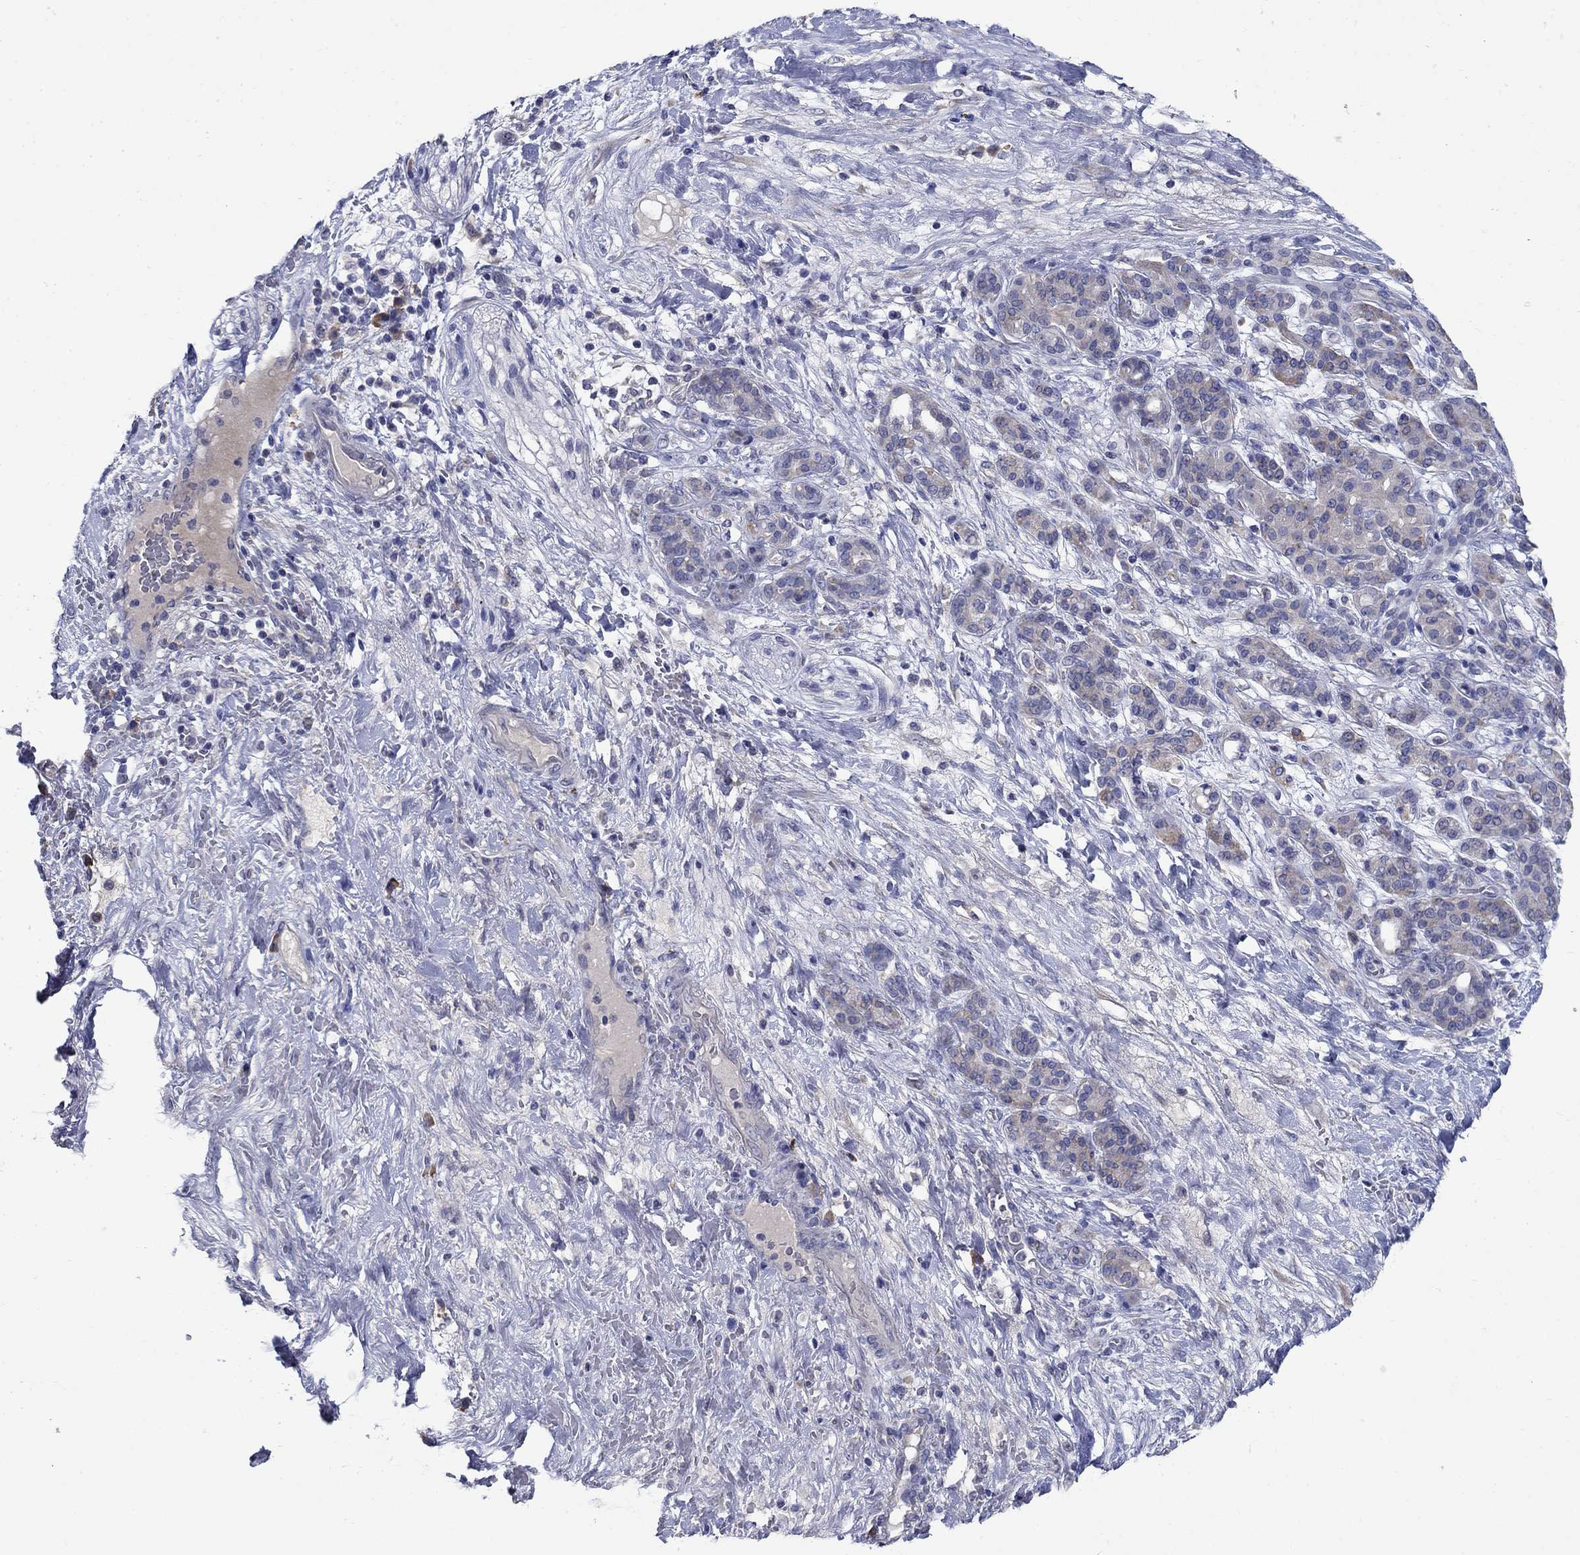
{"staining": {"intensity": "weak", "quantity": "<25%", "location": "cytoplasmic/membranous"}, "tissue": "pancreatic cancer", "cell_type": "Tumor cells", "image_type": "cancer", "snomed": [{"axis": "morphology", "description": "Adenocarcinoma, NOS"}, {"axis": "topography", "description": "Pancreas"}], "caption": "This is an immunohistochemistry (IHC) photomicrograph of human pancreatic adenocarcinoma. There is no expression in tumor cells.", "gene": "SULT2B1", "patient": {"sex": "male", "age": 44}}